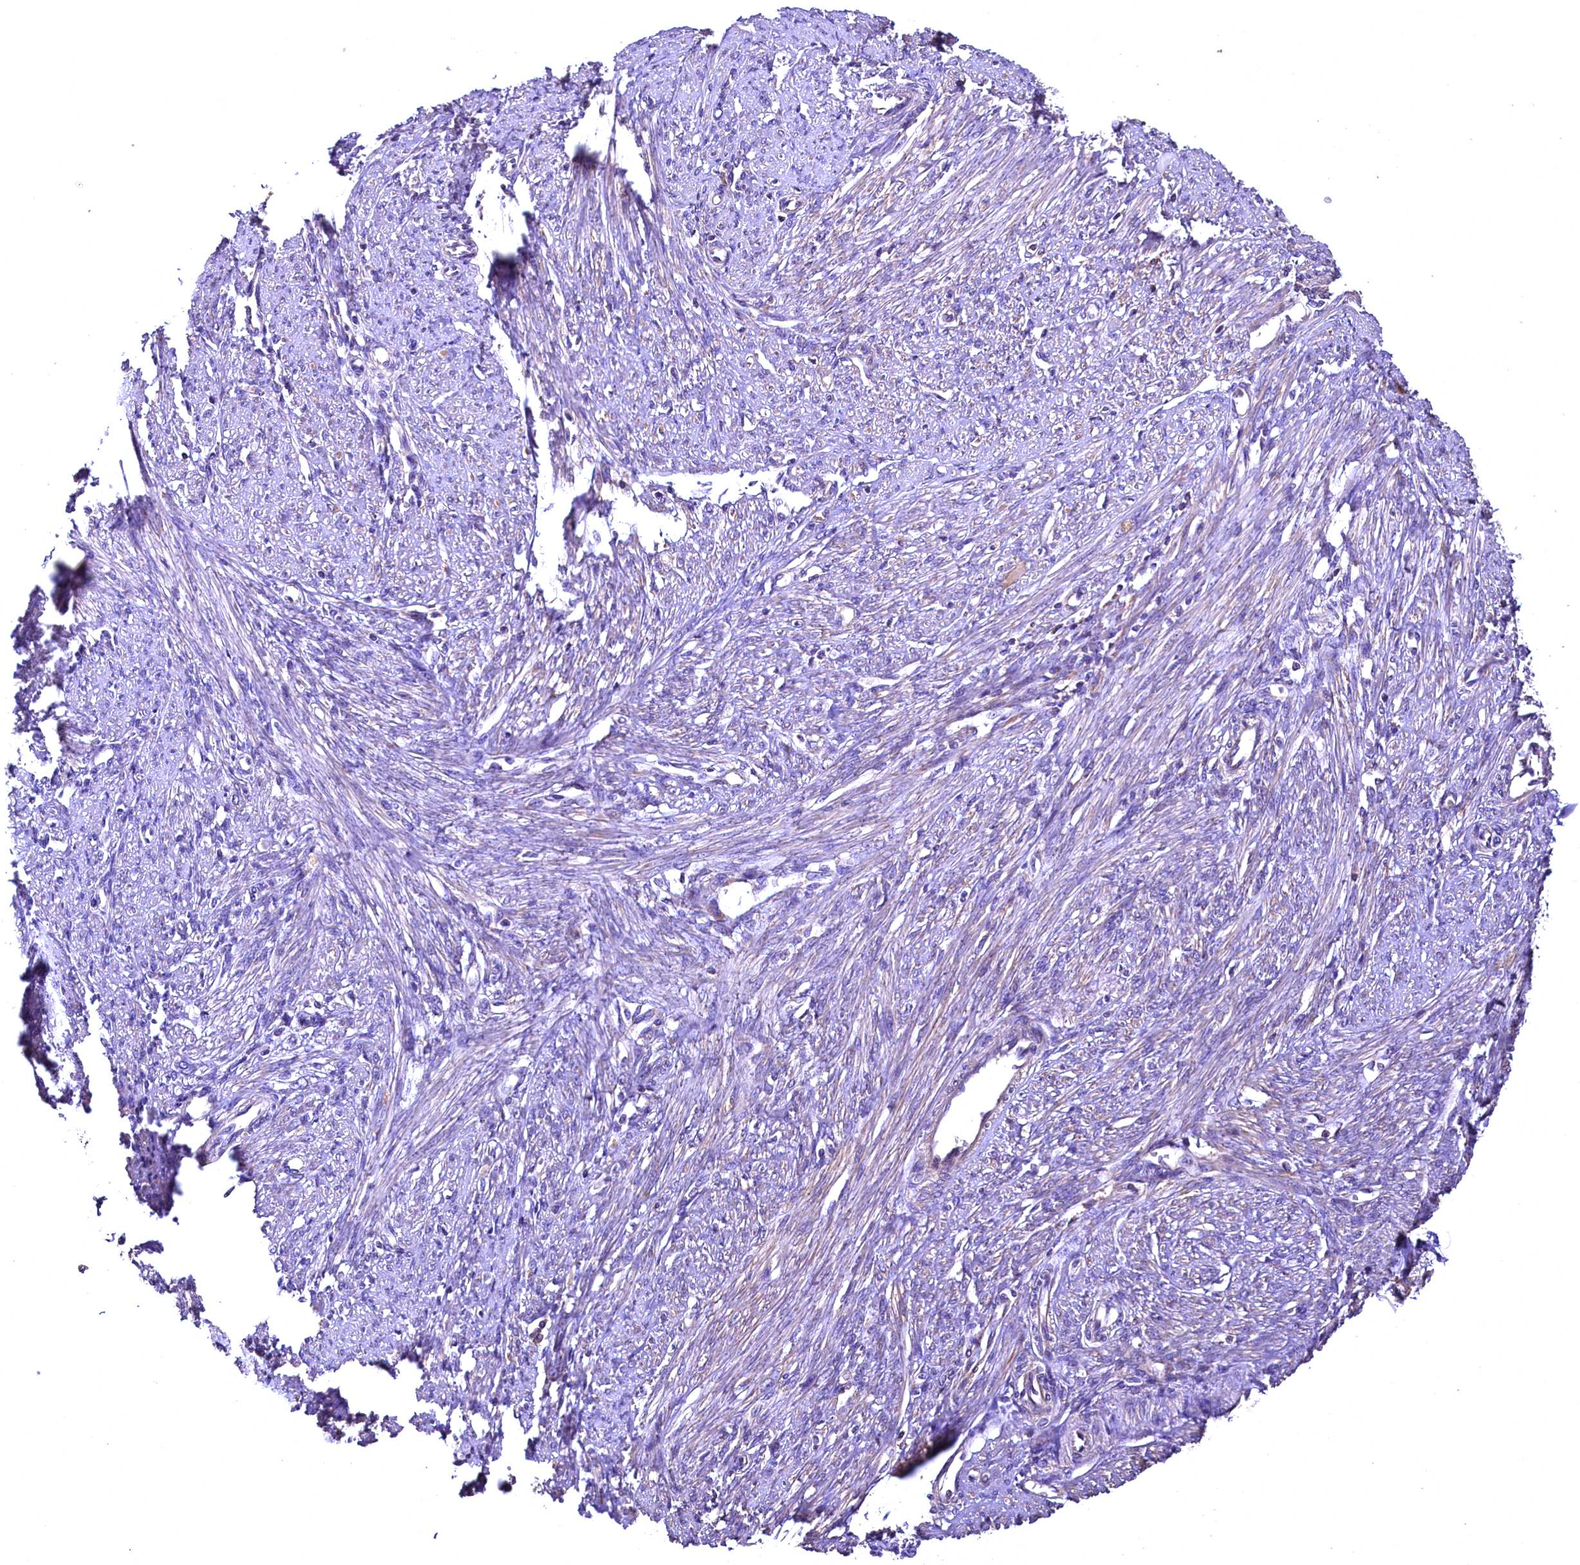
{"staining": {"intensity": "moderate", "quantity": "25%-75%", "location": "cytoplasmic/membranous"}, "tissue": "smooth muscle", "cell_type": "Smooth muscle cells", "image_type": "normal", "snomed": [{"axis": "morphology", "description": "Normal tissue, NOS"}, {"axis": "topography", "description": "Smooth muscle"}, {"axis": "topography", "description": "Uterus"}], "caption": "Normal smooth muscle shows moderate cytoplasmic/membranous expression in approximately 25%-75% of smooth muscle cells, visualized by immunohistochemistry. The protein of interest is shown in brown color, while the nuclei are stained blue.", "gene": "ENKD1", "patient": {"sex": "female", "age": 59}}